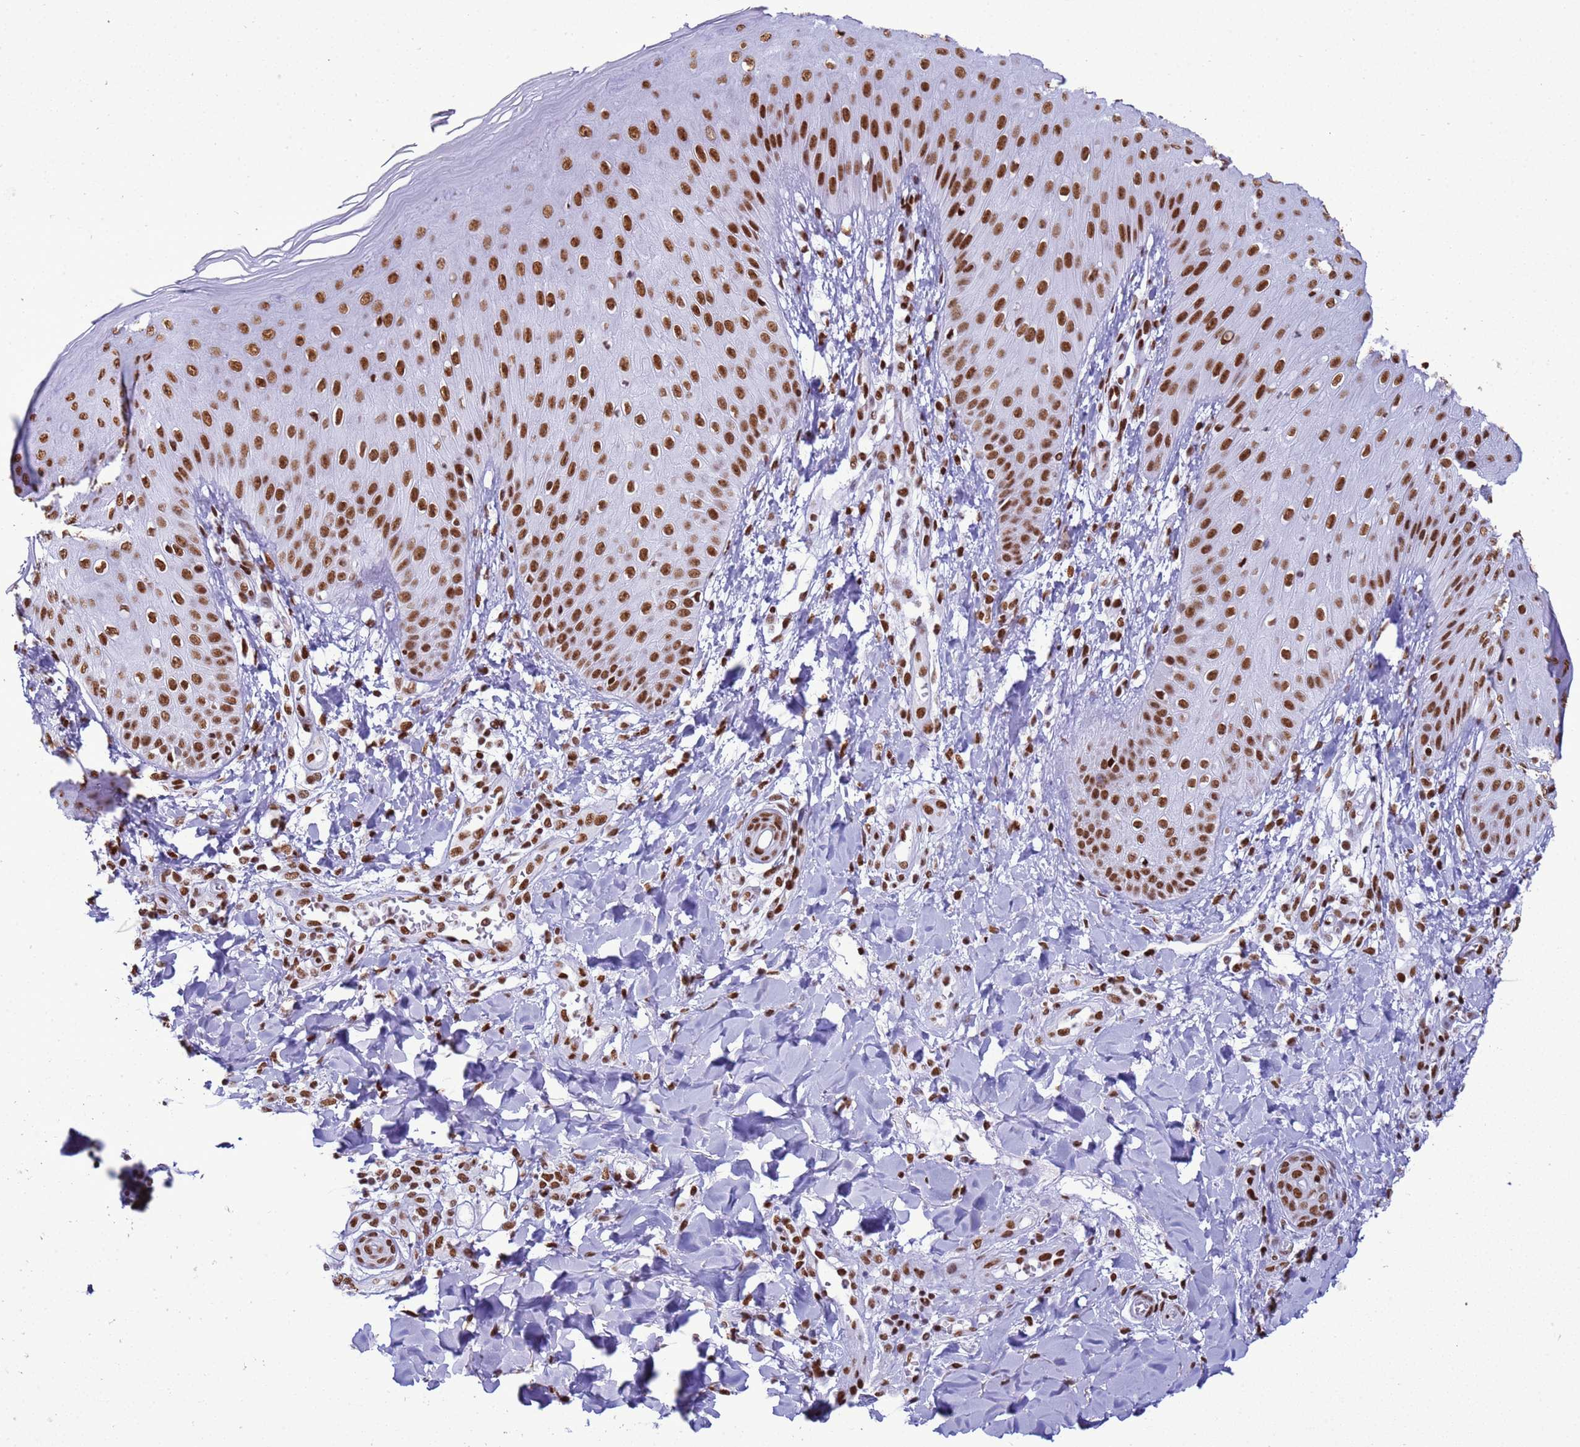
{"staining": {"intensity": "strong", "quantity": ">75%", "location": "nuclear"}, "tissue": "skin", "cell_type": "Epidermal cells", "image_type": "normal", "snomed": [{"axis": "morphology", "description": "Normal tissue, NOS"}, {"axis": "morphology", "description": "Inflammation, NOS"}, {"axis": "topography", "description": "Soft tissue"}, {"axis": "topography", "description": "Anal"}], "caption": "Epidermal cells reveal strong nuclear staining in about >75% of cells in normal skin.", "gene": "RALY", "patient": {"sex": "female", "age": 15}}